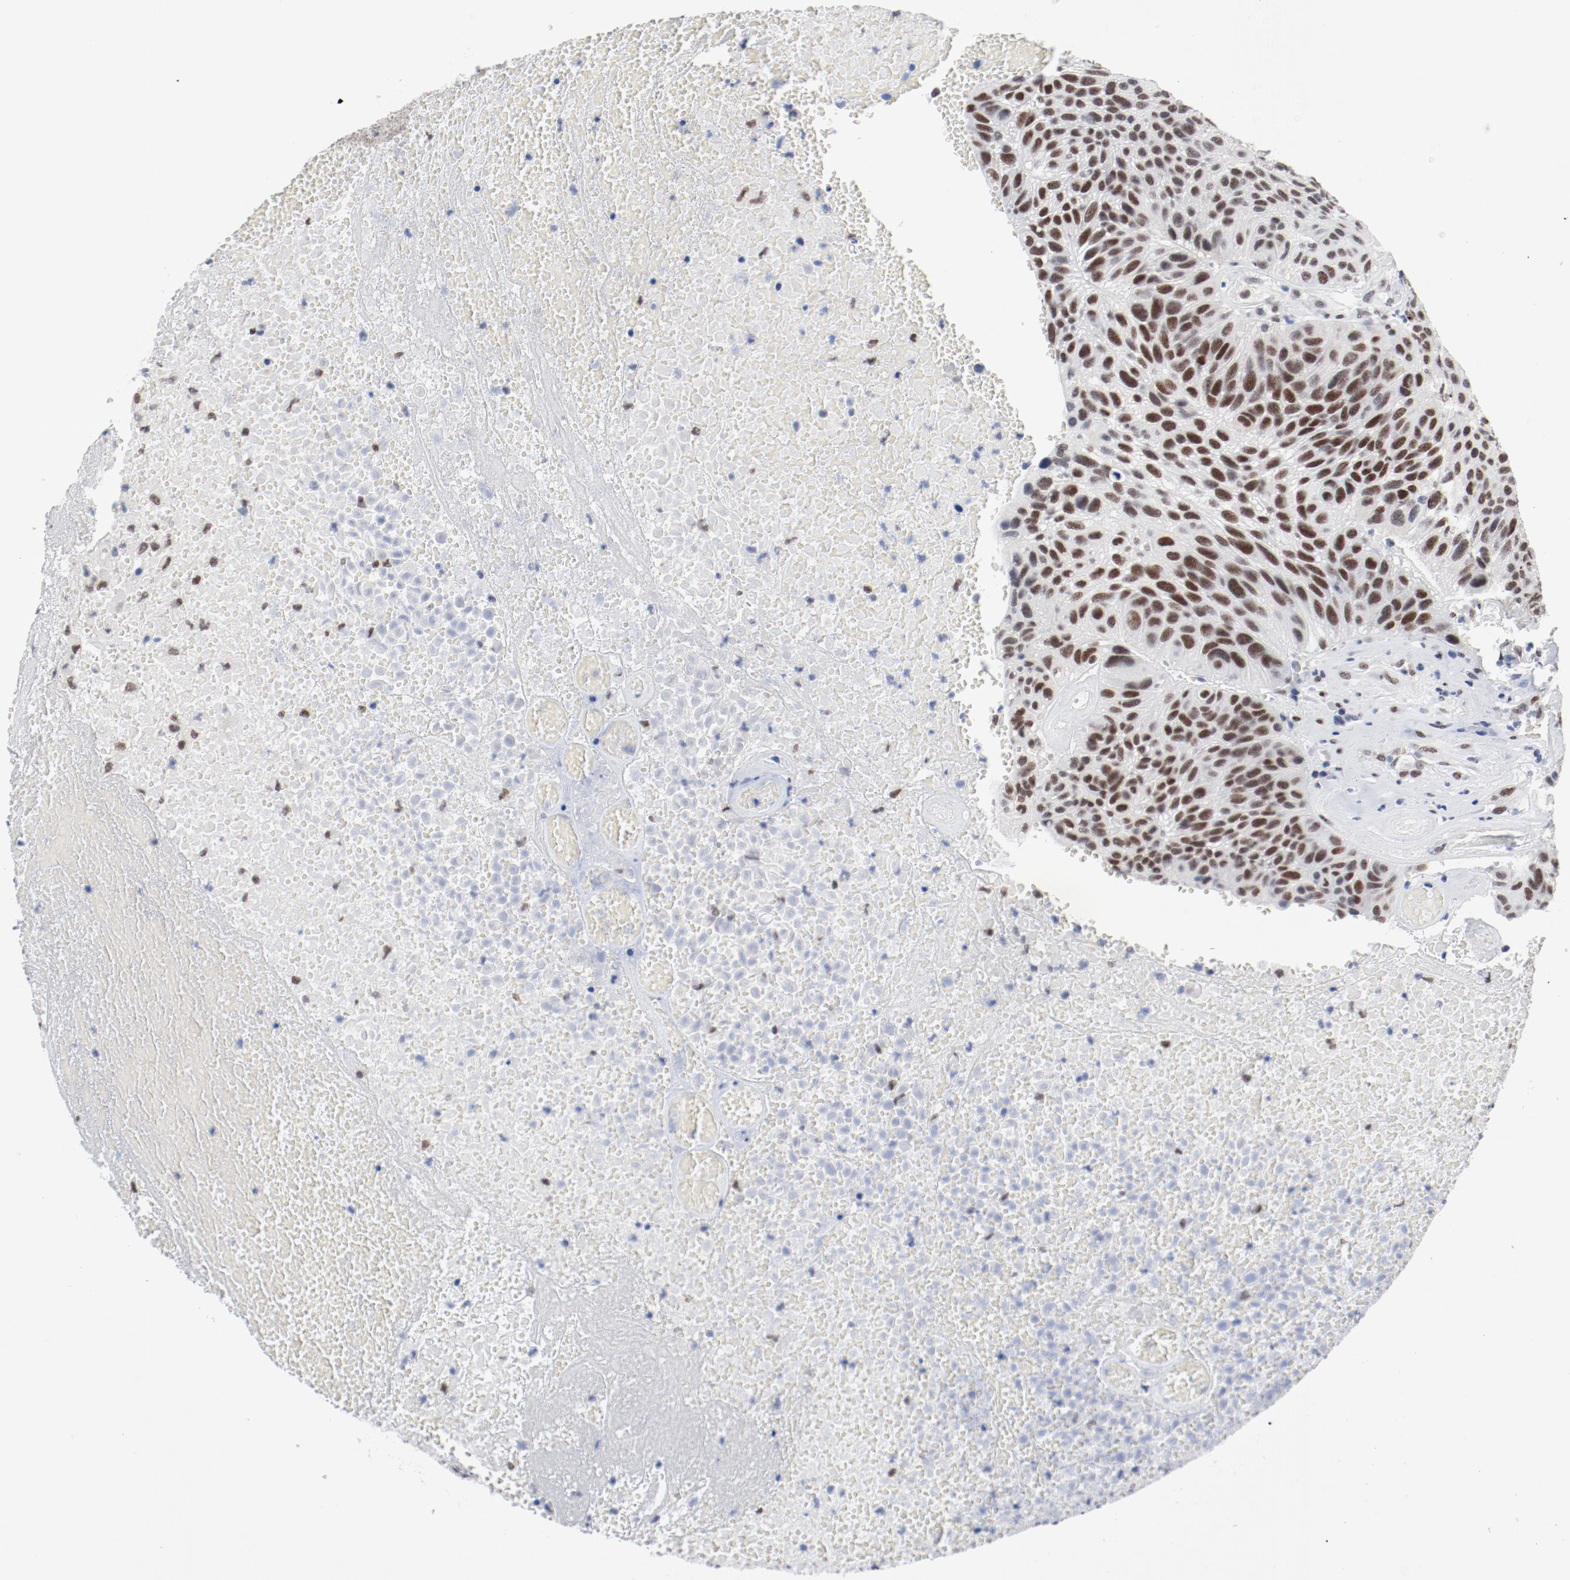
{"staining": {"intensity": "strong", "quantity": ">75%", "location": "nuclear"}, "tissue": "urothelial cancer", "cell_type": "Tumor cells", "image_type": "cancer", "snomed": [{"axis": "morphology", "description": "Urothelial carcinoma, High grade"}, {"axis": "topography", "description": "Urinary bladder"}], "caption": "High-magnification brightfield microscopy of urothelial carcinoma (high-grade) stained with DAB (3,3'-diaminobenzidine) (brown) and counterstained with hematoxylin (blue). tumor cells exhibit strong nuclear expression is identified in approximately>75% of cells.", "gene": "ARNT", "patient": {"sex": "male", "age": 66}}